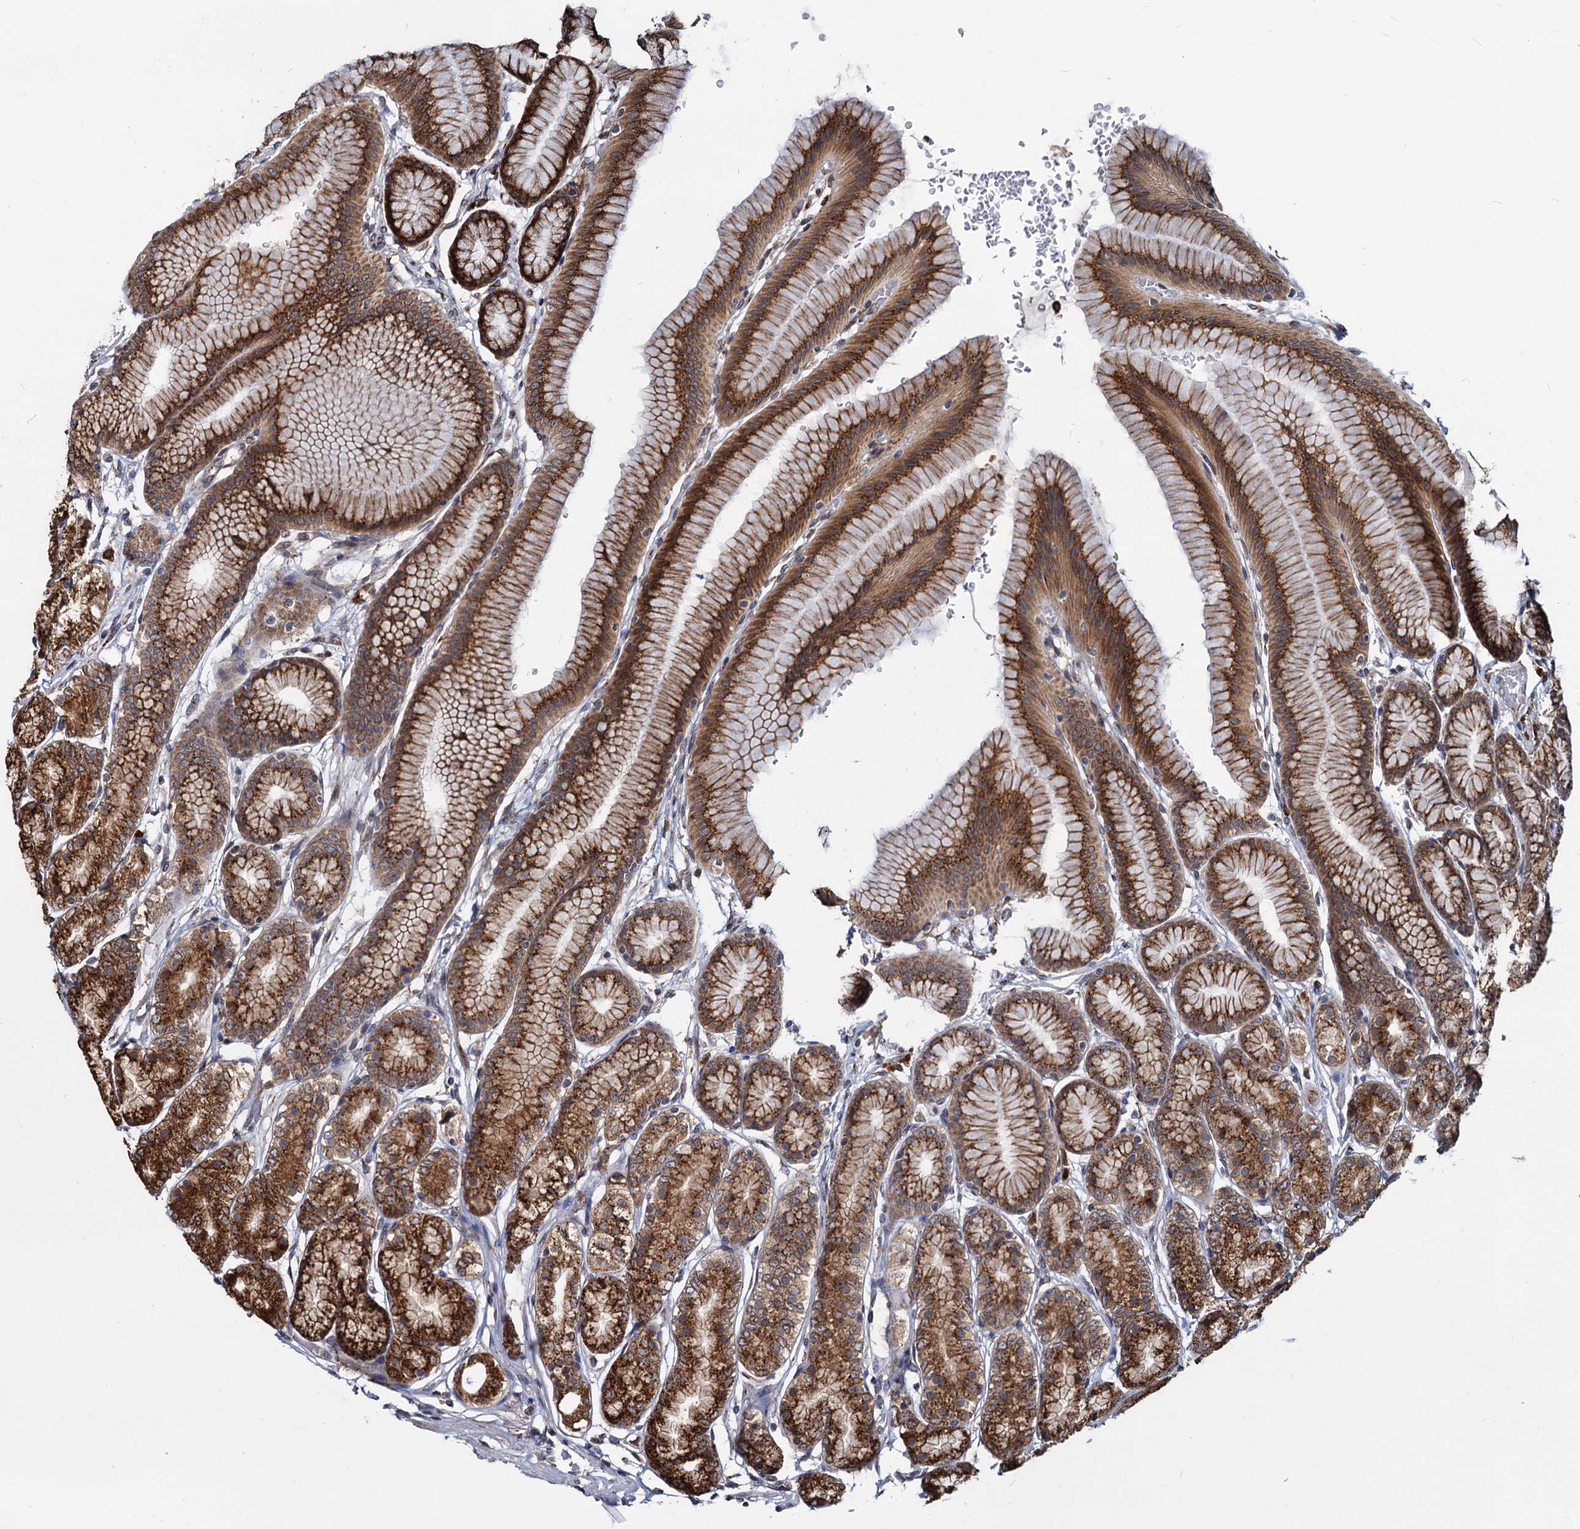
{"staining": {"intensity": "strong", "quantity": ">75%", "location": "cytoplasmic/membranous"}, "tissue": "stomach", "cell_type": "Glandular cells", "image_type": "normal", "snomed": [{"axis": "morphology", "description": "Normal tissue, NOS"}, {"axis": "morphology", "description": "Adenocarcinoma, NOS"}, {"axis": "morphology", "description": "Adenocarcinoma, High grade"}, {"axis": "topography", "description": "Stomach, upper"}, {"axis": "topography", "description": "Stomach"}], "caption": "Brown immunohistochemical staining in benign stomach shows strong cytoplasmic/membranous positivity in about >75% of glandular cells. The protein is shown in brown color, while the nuclei are stained blue.", "gene": "SAAL1", "patient": {"sex": "female", "age": 65}}